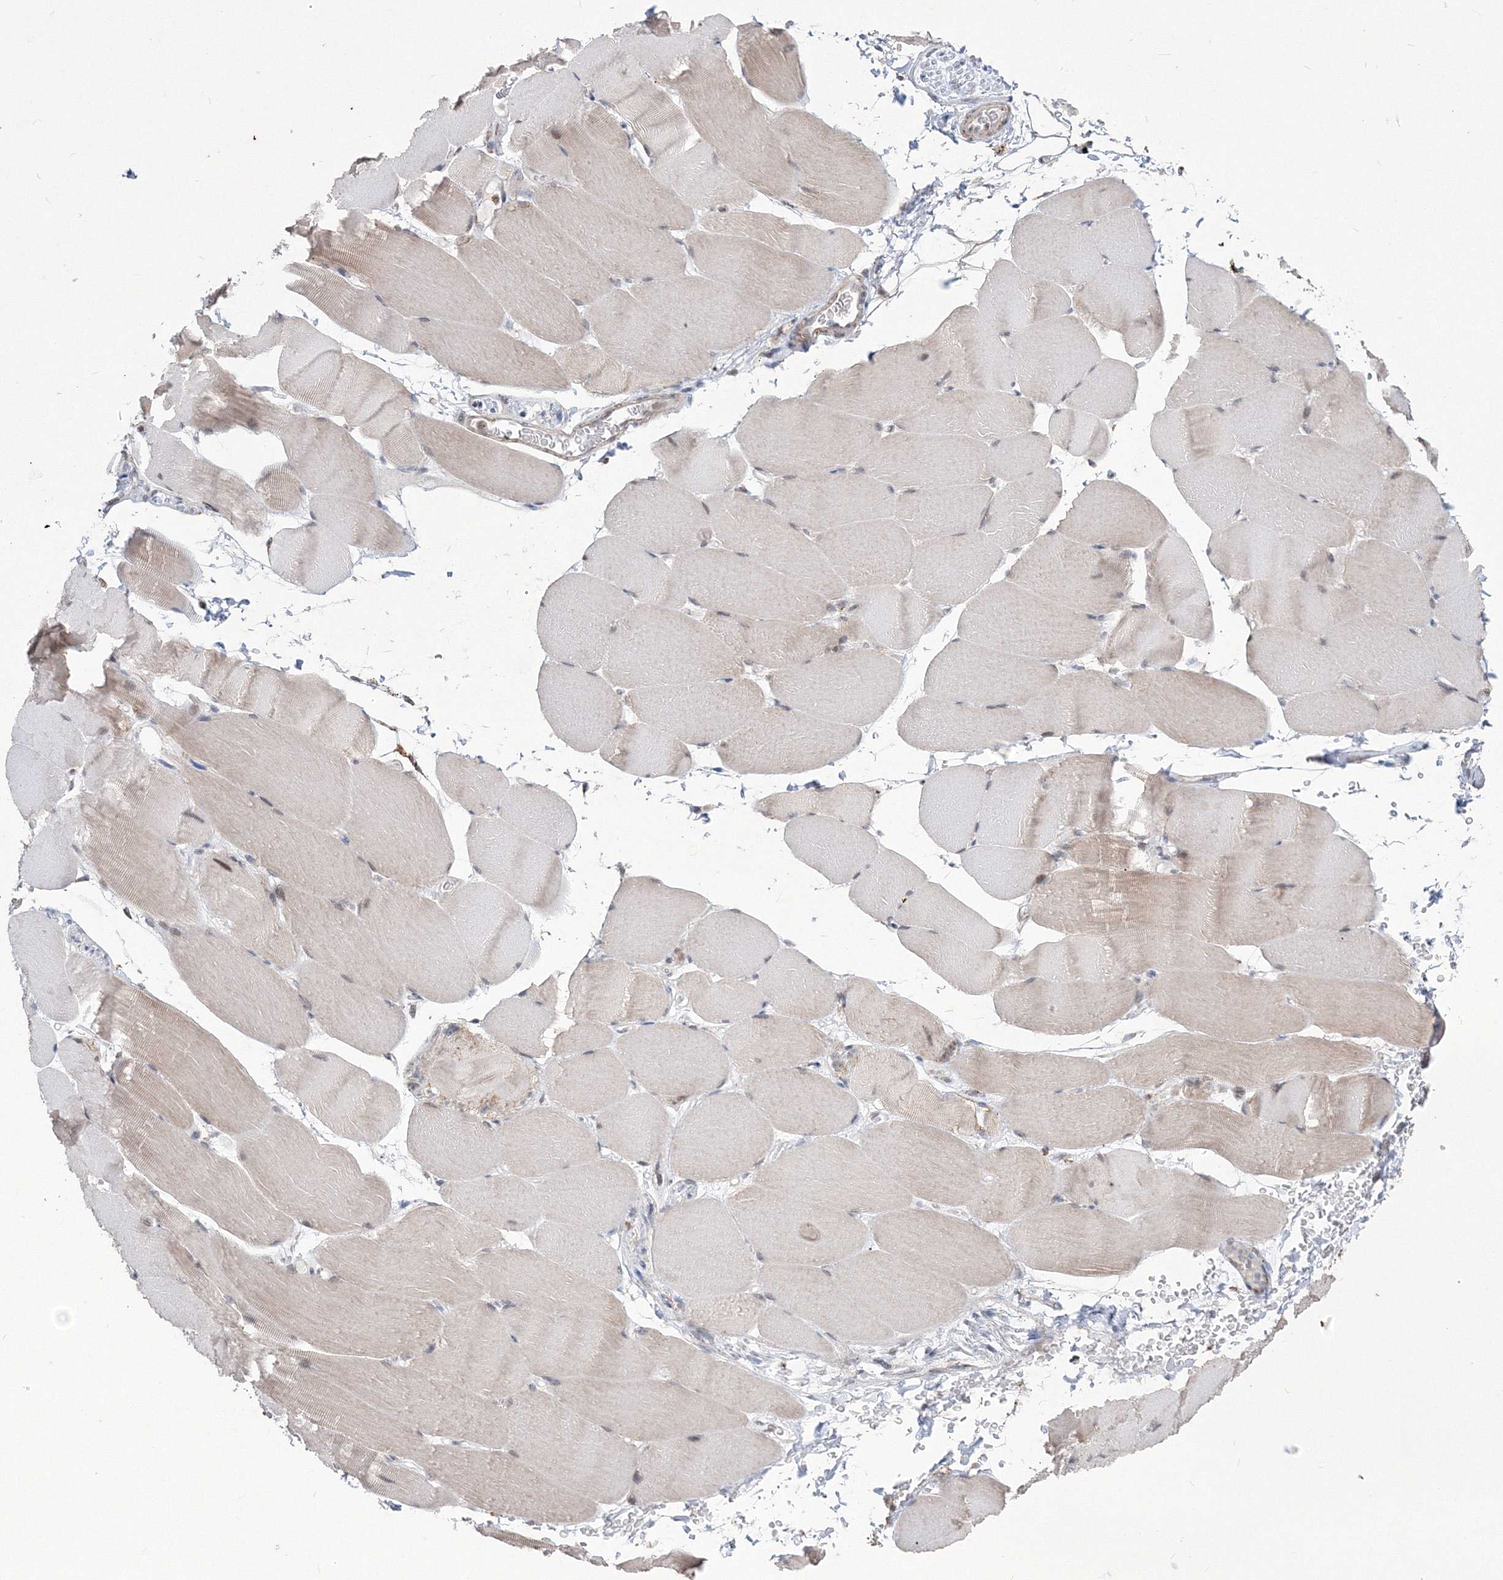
{"staining": {"intensity": "weak", "quantity": "<25%", "location": "cytoplasmic/membranous"}, "tissue": "skeletal muscle", "cell_type": "Myocytes", "image_type": "normal", "snomed": [{"axis": "morphology", "description": "Normal tissue, NOS"}, {"axis": "topography", "description": "Skeletal muscle"}, {"axis": "topography", "description": "Parathyroid gland"}], "caption": "Immunohistochemistry (IHC) of unremarkable skeletal muscle demonstrates no positivity in myocytes. Brightfield microscopy of IHC stained with DAB (brown) and hematoxylin (blue), captured at high magnification.", "gene": "GRSF1", "patient": {"sex": "female", "age": 37}}